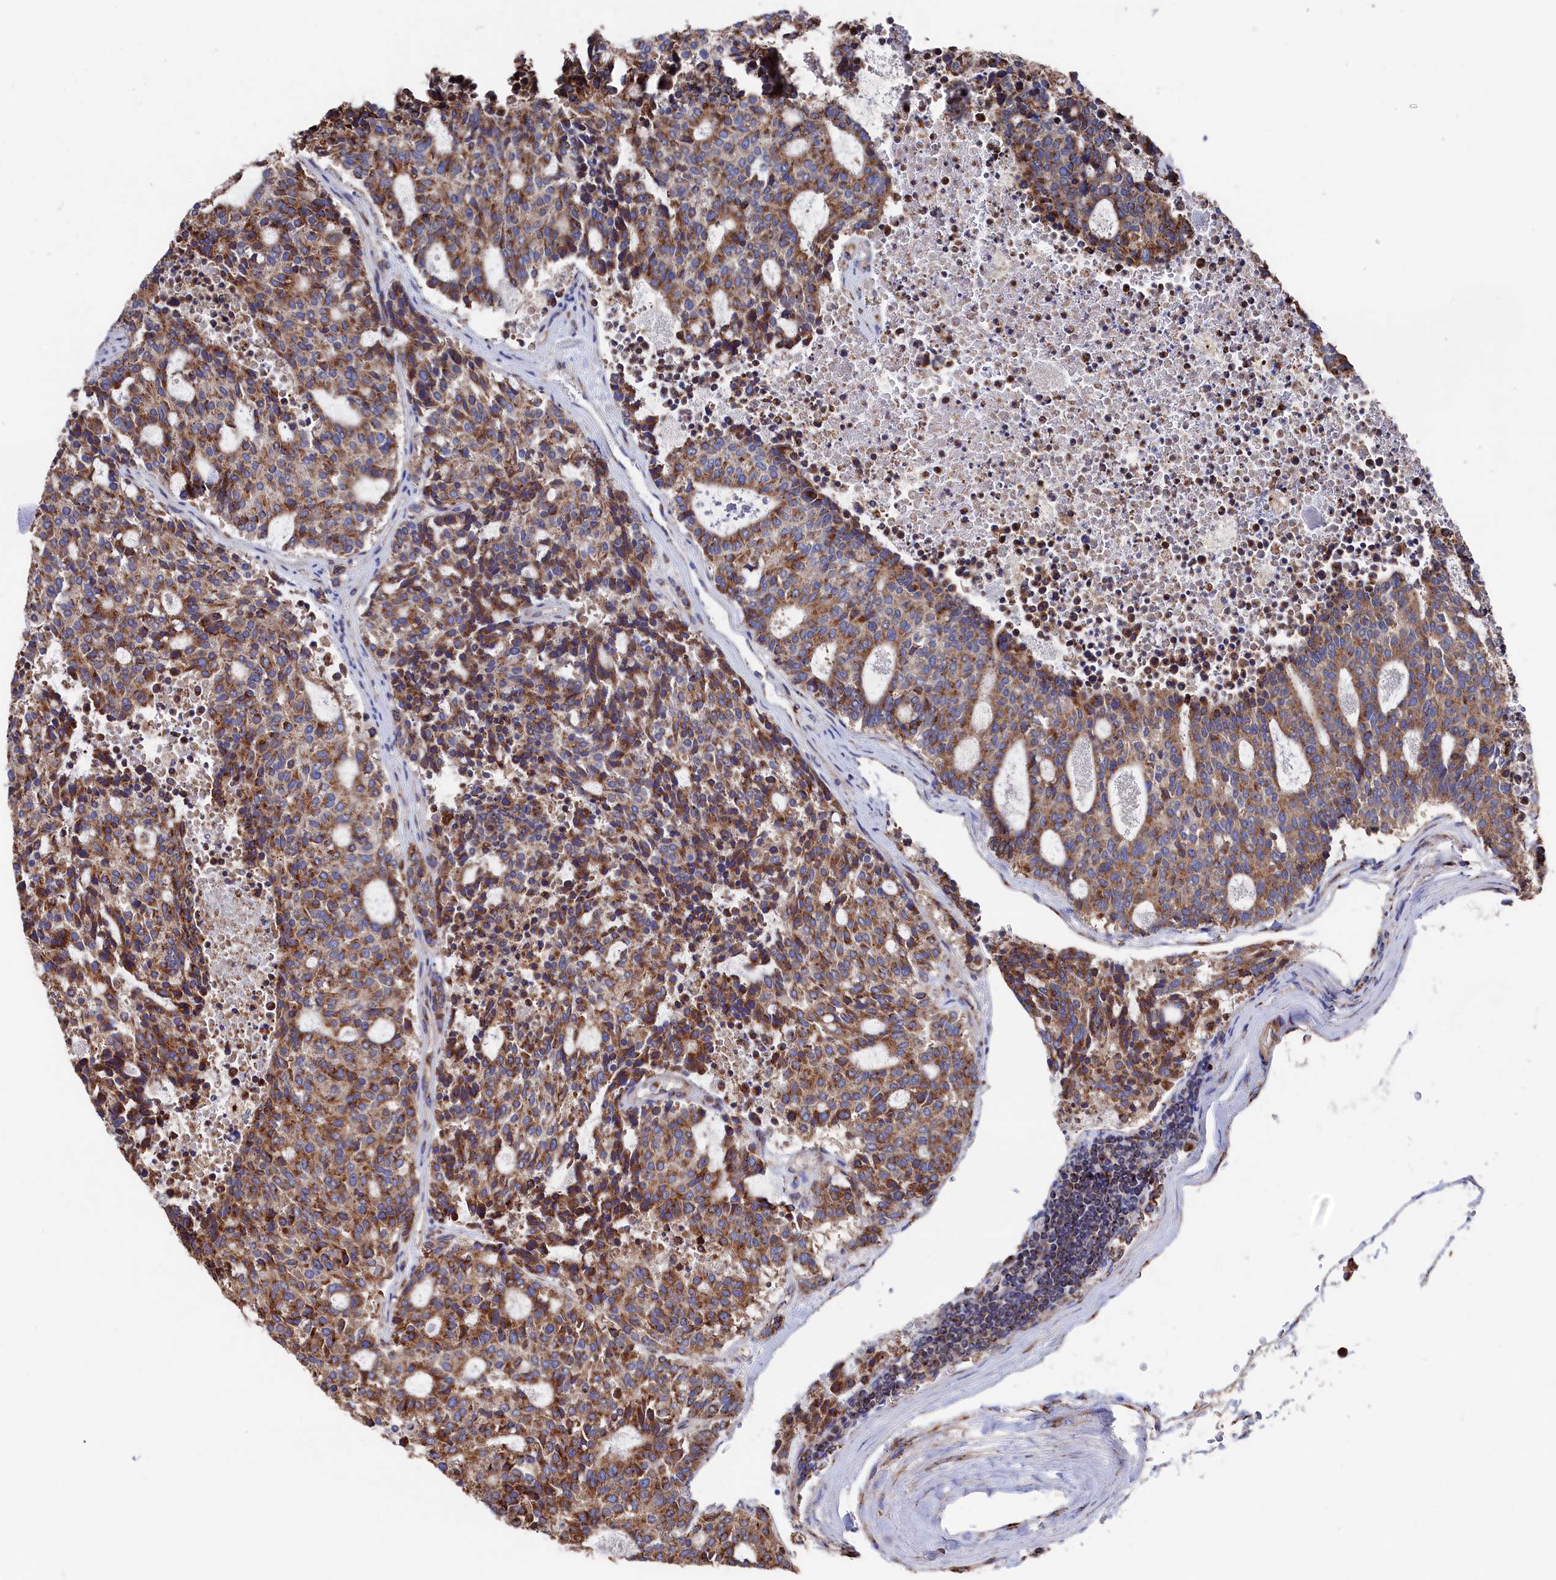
{"staining": {"intensity": "moderate", "quantity": ">75%", "location": "cytoplasmic/membranous"}, "tissue": "carcinoid", "cell_type": "Tumor cells", "image_type": "cancer", "snomed": [{"axis": "morphology", "description": "Carcinoid, malignant, NOS"}, {"axis": "topography", "description": "Pancreas"}], "caption": "Malignant carcinoid was stained to show a protein in brown. There is medium levels of moderate cytoplasmic/membranous expression in approximately >75% of tumor cells.", "gene": "PRRC1", "patient": {"sex": "female", "age": 54}}